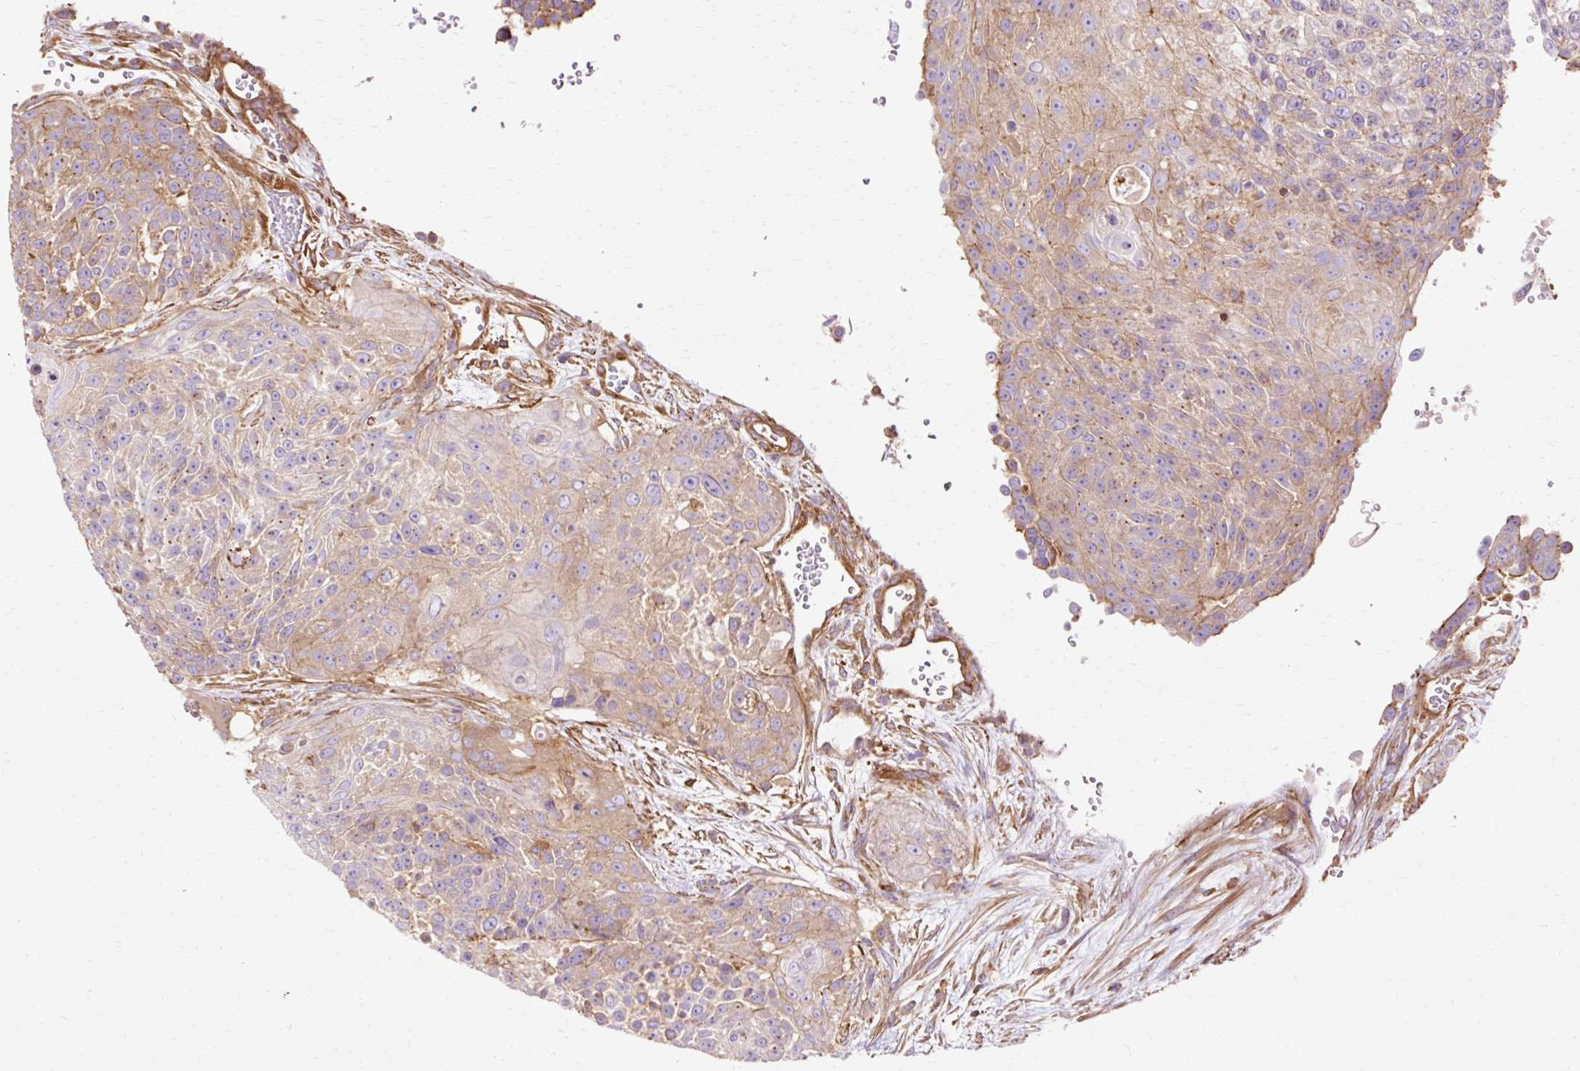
{"staining": {"intensity": "weak", "quantity": "<25%", "location": "cytoplasmic/membranous"}, "tissue": "urothelial cancer", "cell_type": "Tumor cells", "image_type": "cancer", "snomed": [{"axis": "morphology", "description": "Urothelial carcinoma, High grade"}, {"axis": "topography", "description": "Urinary bladder"}], "caption": "An immunohistochemistry histopathology image of urothelial cancer is shown. There is no staining in tumor cells of urothelial cancer.", "gene": "TBC1D2B", "patient": {"sex": "female", "age": 63}}